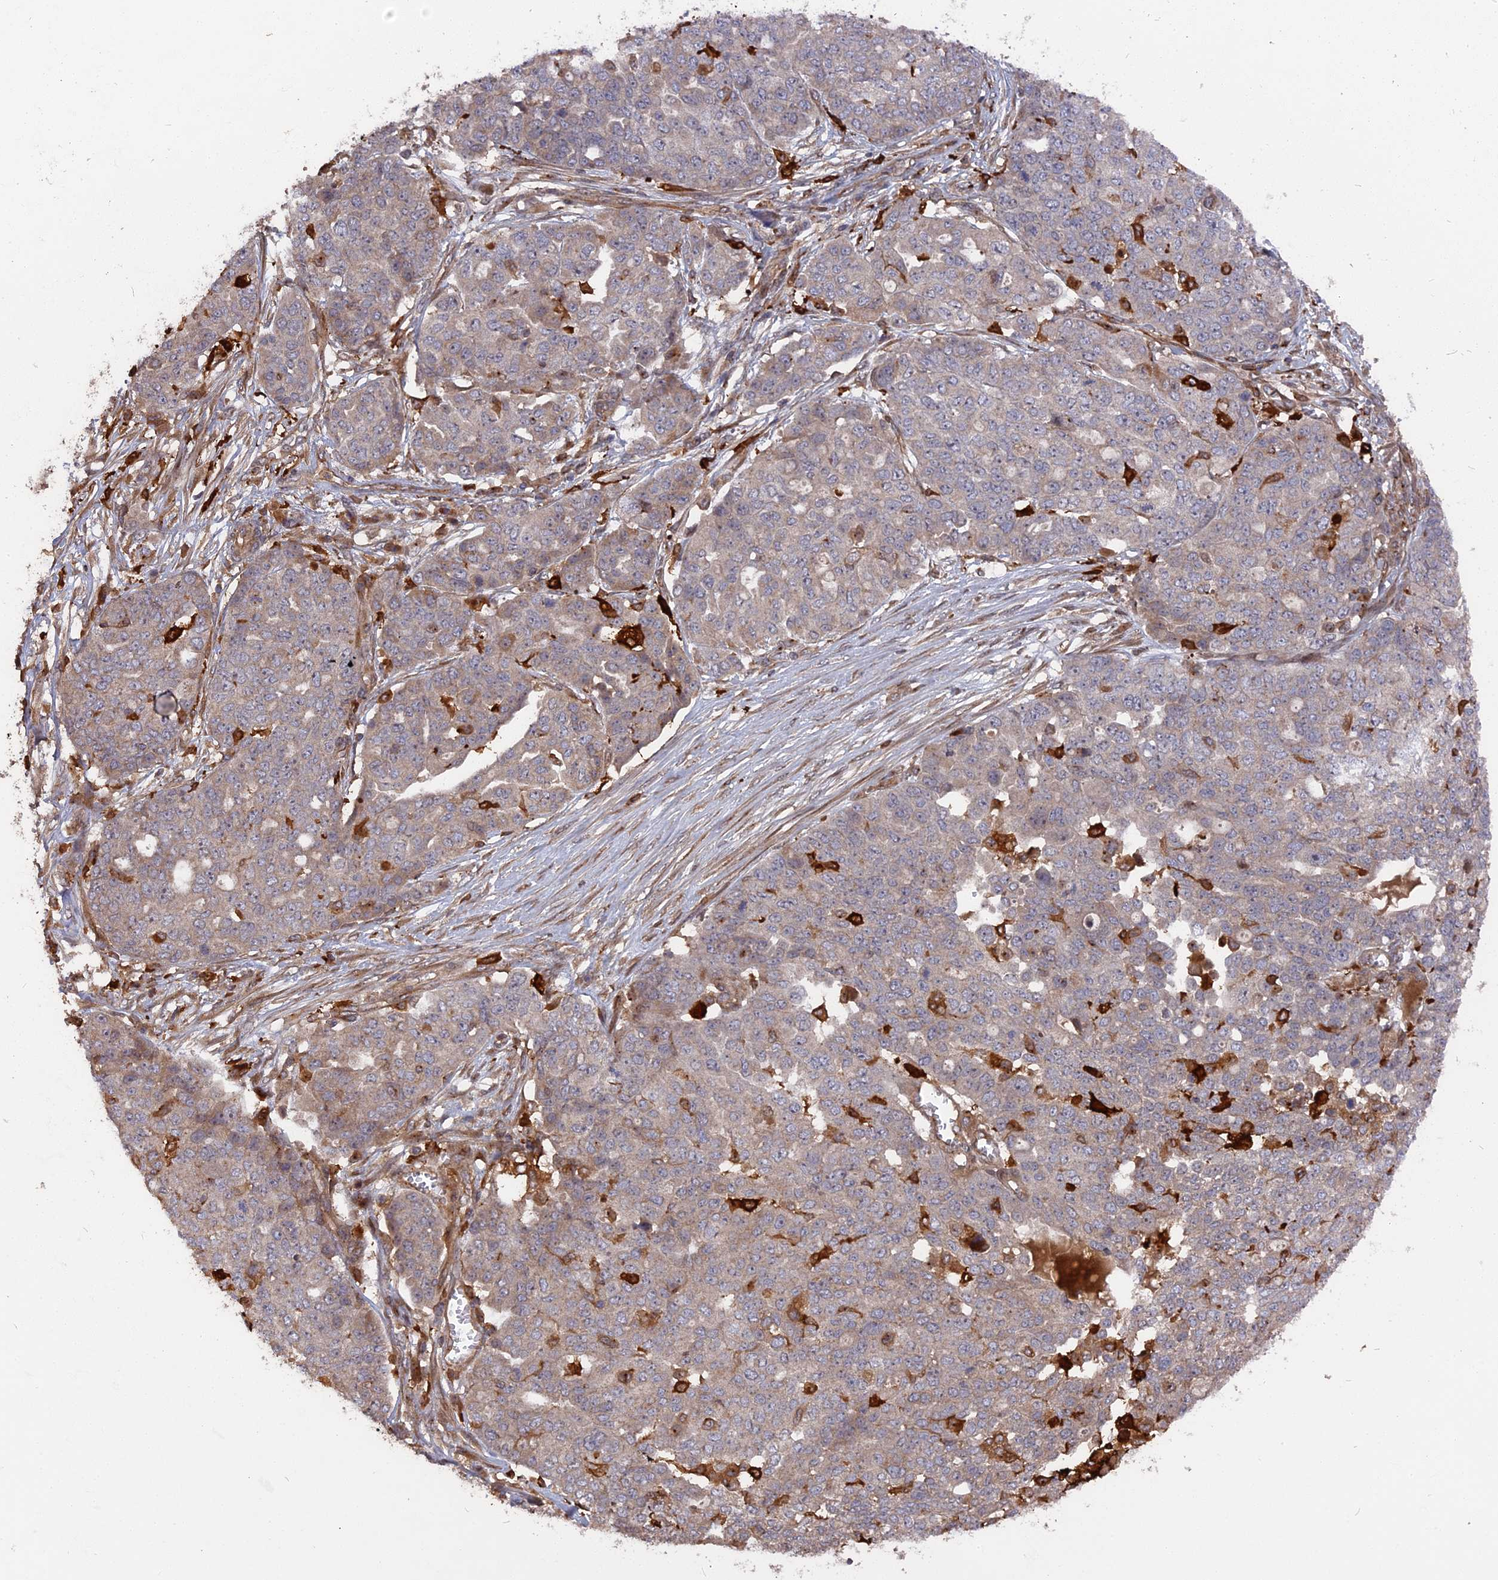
{"staining": {"intensity": "weak", "quantity": "25%-75%", "location": "cytoplasmic/membranous"}, "tissue": "ovarian cancer", "cell_type": "Tumor cells", "image_type": "cancer", "snomed": [{"axis": "morphology", "description": "Cystadenocarcinoma, serous, NOS"}, {"axis": "topography", "description": "Soft tissue"}, {"axis": "topography", "description": "Ovary"}], "caption": "Tumor cells reveal weak cytoplasmic/membranous staining in approximately 25%-75% of cells in ovarian cancer (serous cystadenocarcinoma).", "gene": "DEF8", "patient": {"sex": "female", "age": 57}}